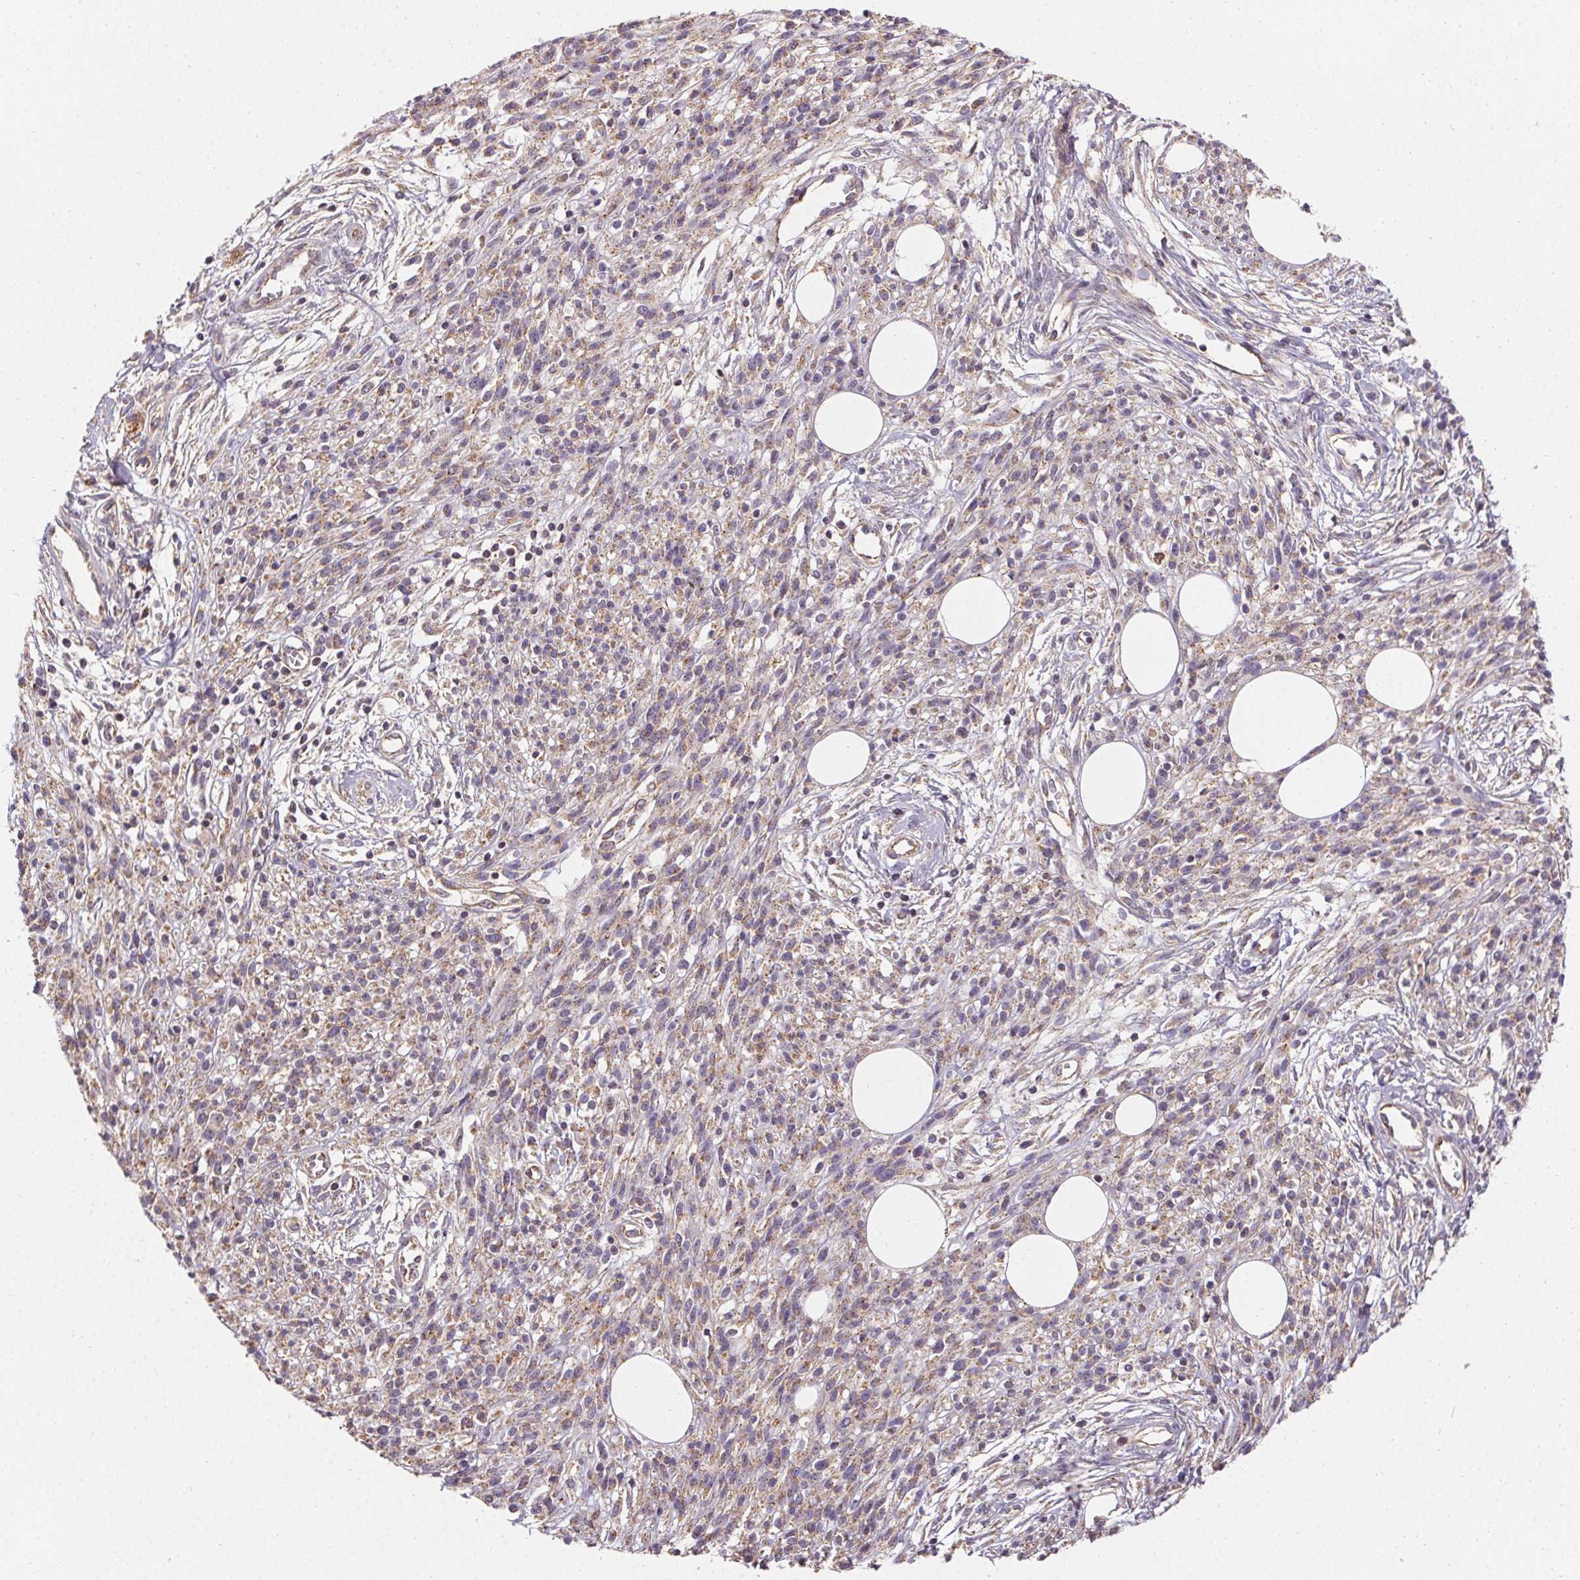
{"staining": {"intensity": "weak", "quantity": "25%-75%", "location": "cytoplasmic/membranous"}, "tissue": "melanoma", "cell_type": "Tumor cells", "image_type": "cancer", "snomed": [{"axis": "morphology", "description": "Malignant melanoma, NOS"}, {"axis": "topography", "description": "Skin"}, {"axis": "topography", "description": "Skin of trunk"}], "caption": "This micrograph displays immunohistochemistry staining of human melanoma, with low weak cytoplasmic/membranous expression in about 25%-75% of tumor cells.", "gene": "APLP1", "patient": {"sex": "male", "age": 74}}